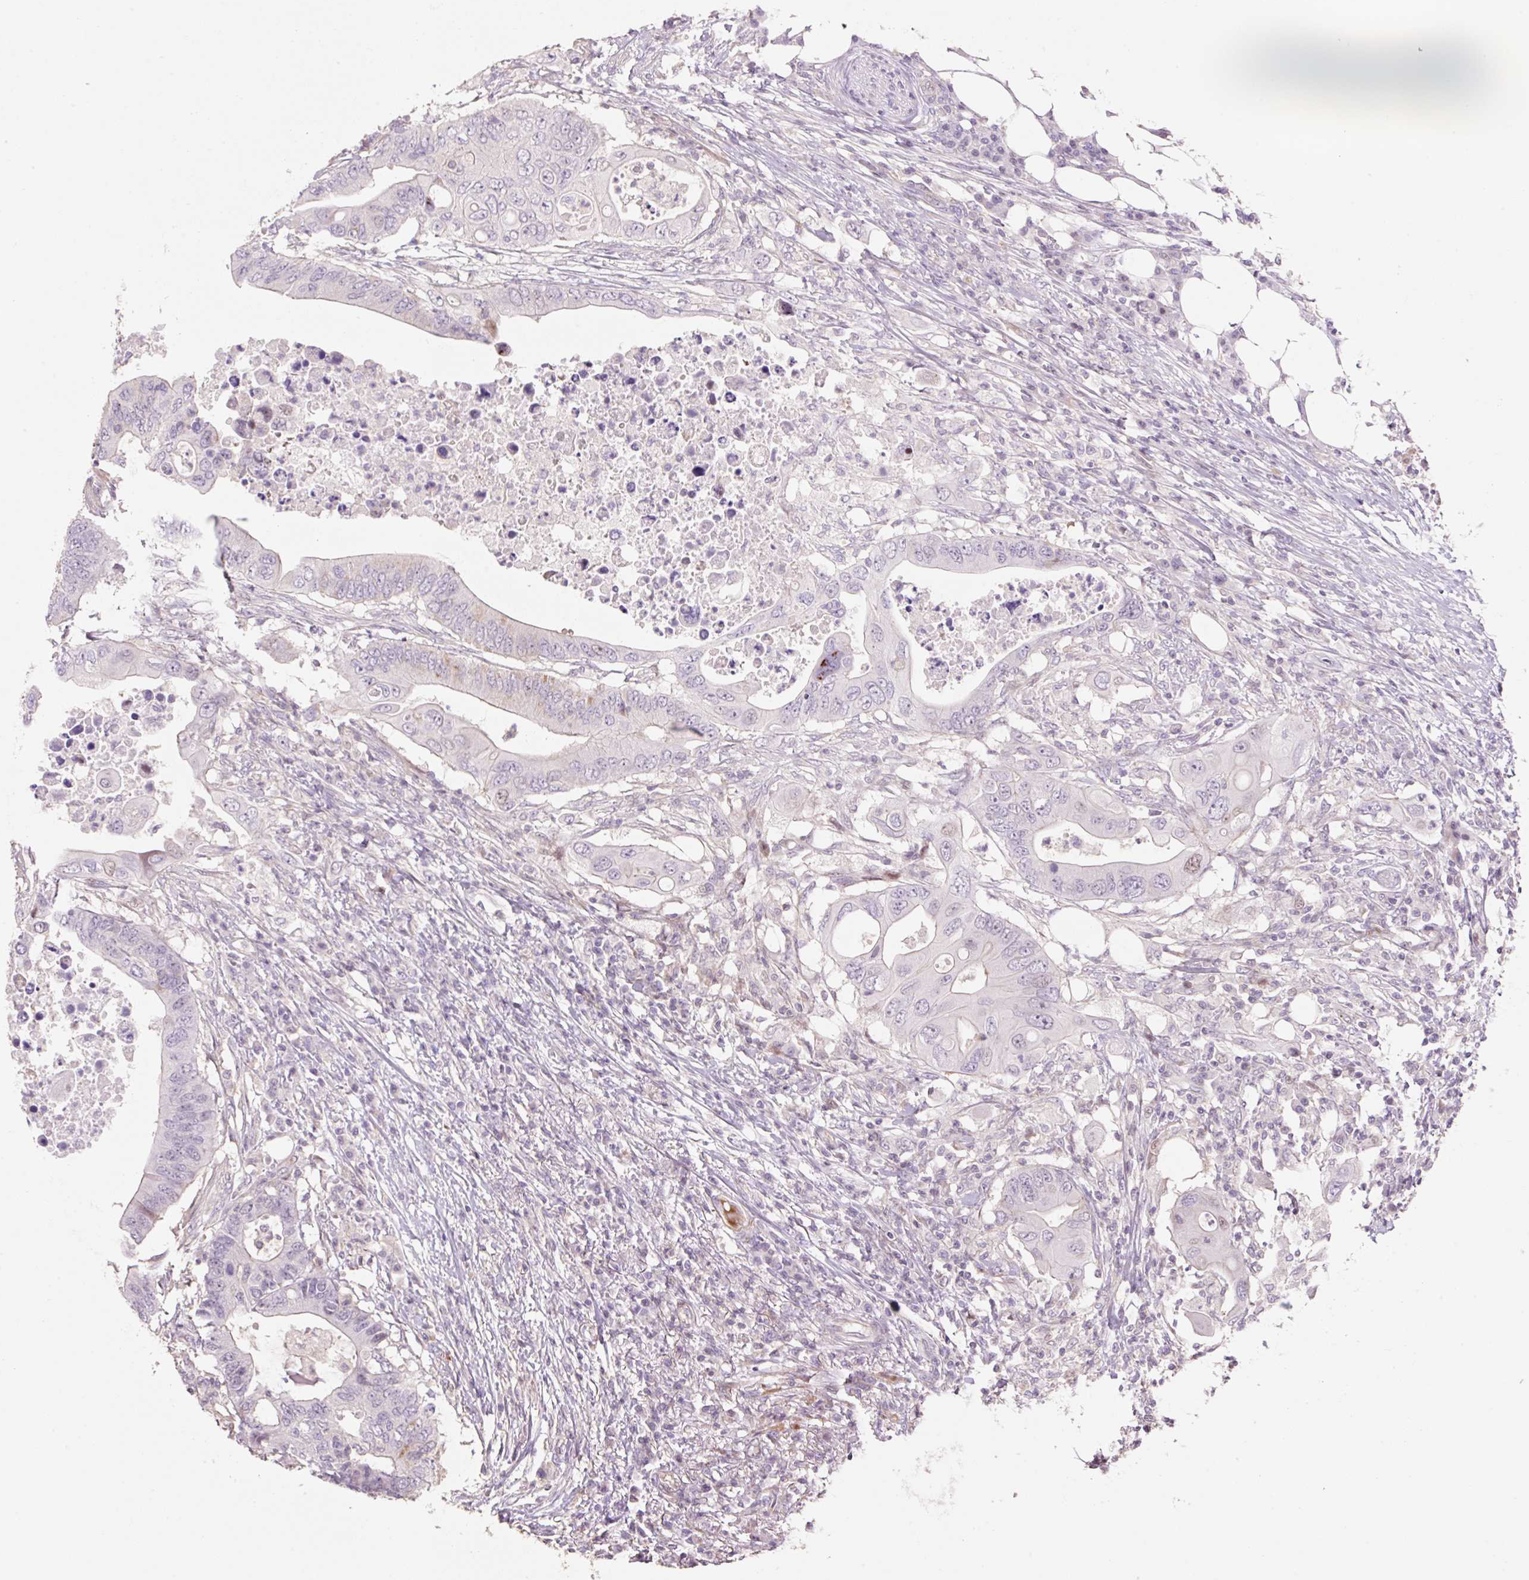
{"staining": {"intensity": "negative", "quantity": "none", "location": "none"}, "tissue": "colorectal cancer", "cell_type": "Tumor cells", "image_type": "cancer", "snomed": [{"axis": "morphology", "description": "Adenocarcinoma, NOS"}, {"axis": "topography", "description": "Colon"}], "caption": "An IHC photomicrograph of adenocarcinoma (colorectal) is shown. There is no staining in tumor cells of adenocarcinoma (colorectal).", "gene": "ZNF552", "patient": {"sex": "male", "age": 71}}